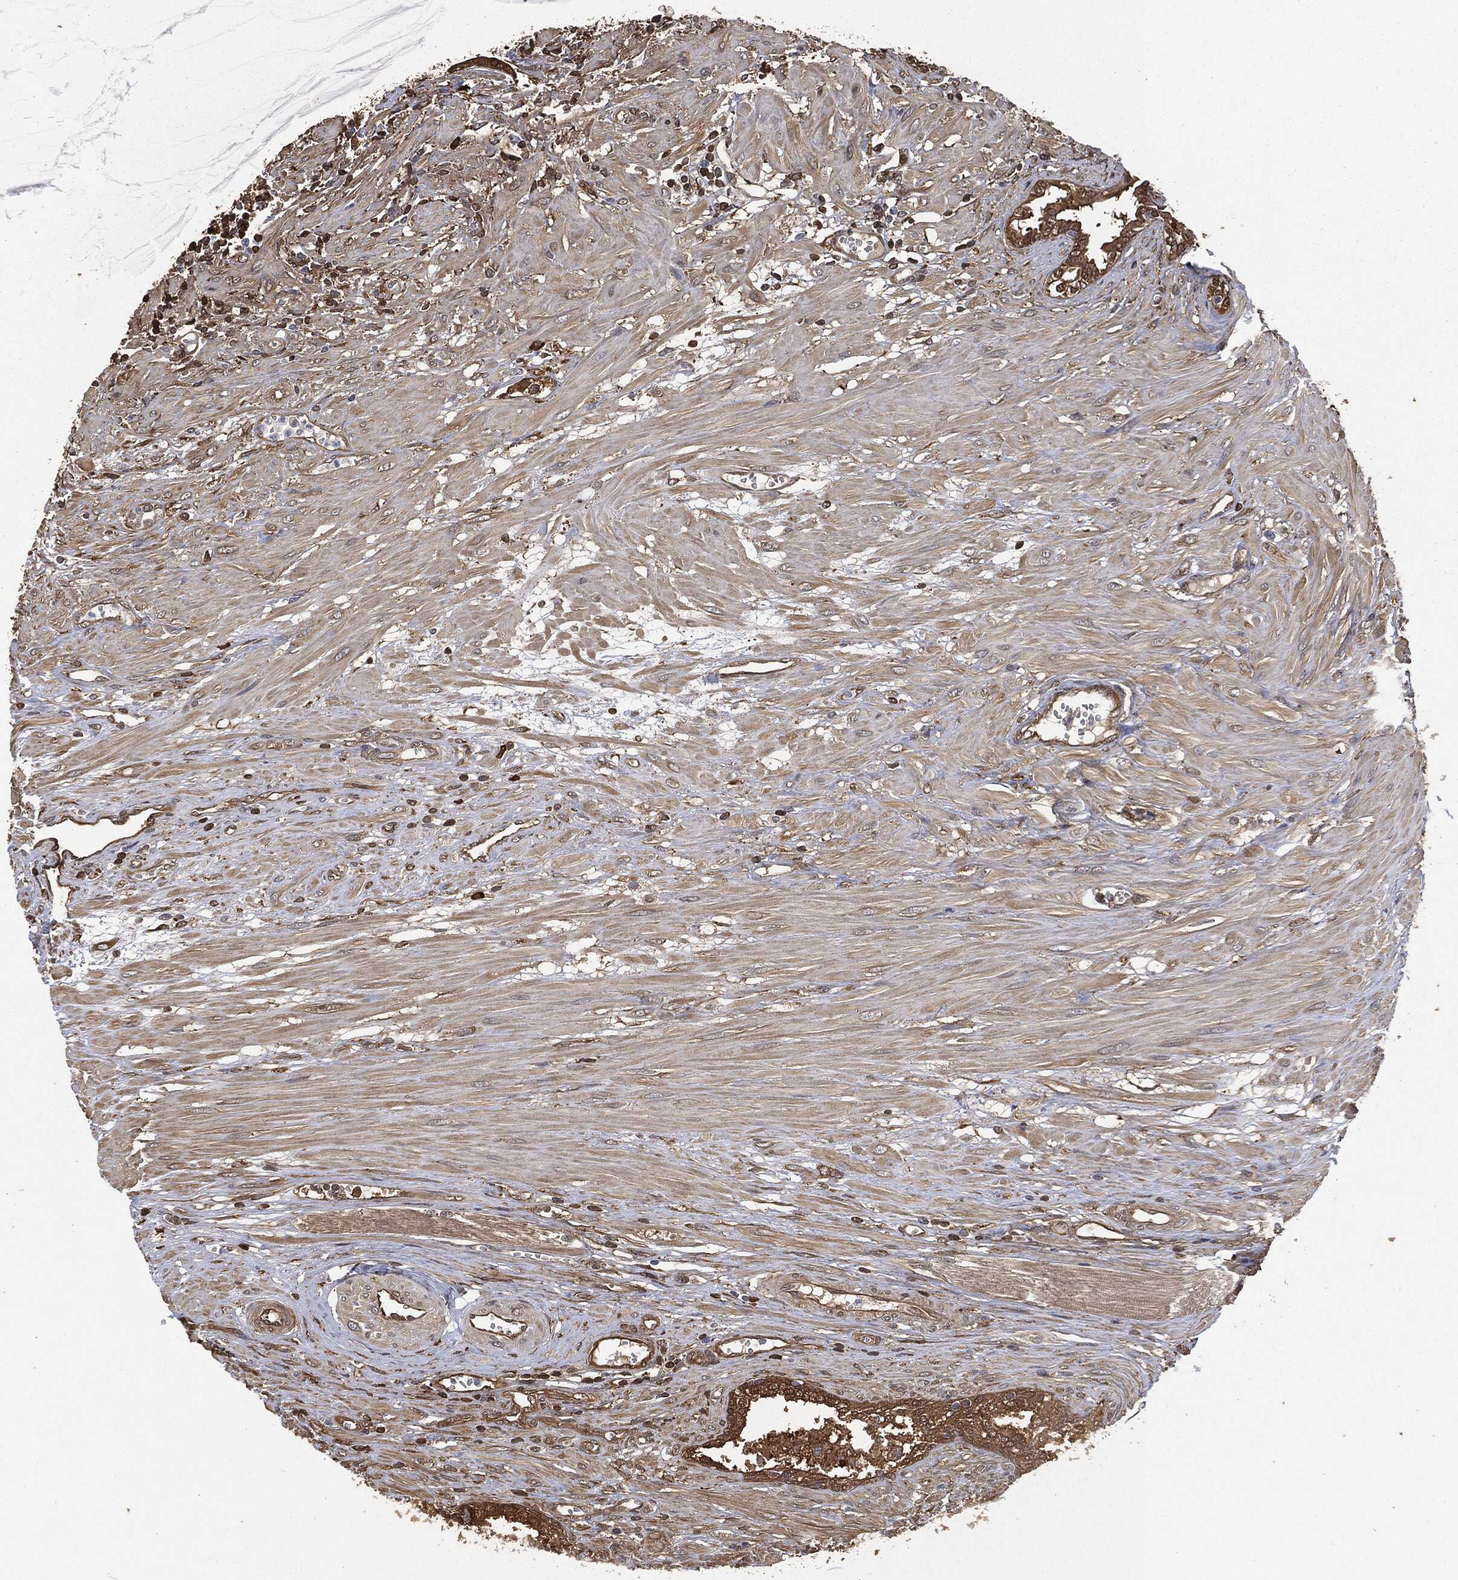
{"staining": {"intensity": "strong", "quantity": ">75%", "location": "cytoplasmic/membranous"}, "tissue": "prostate cancer", "cell_type": "Tumor cells", "image_type": "cancer", "snomed": [{"axis": "morphology", "description": "Adenocarcinoma, NOS"}, {"axis": "topography", "description": "Prostate and seminal vesicle, NOS"}, {"axis": "topography", "description": "Prostate"}], "caption": "Prostate adenocarcinoma stained with IHC exhibits strong cytoplasmic/membranous positivity in about >75% of tumor cells. Immunohistochemistry (ihc) stains the protein of interest in brown and the nuclei are stained blue.", "gene": "PRDX4", "patient": {"sex": "male", "age": 79}}